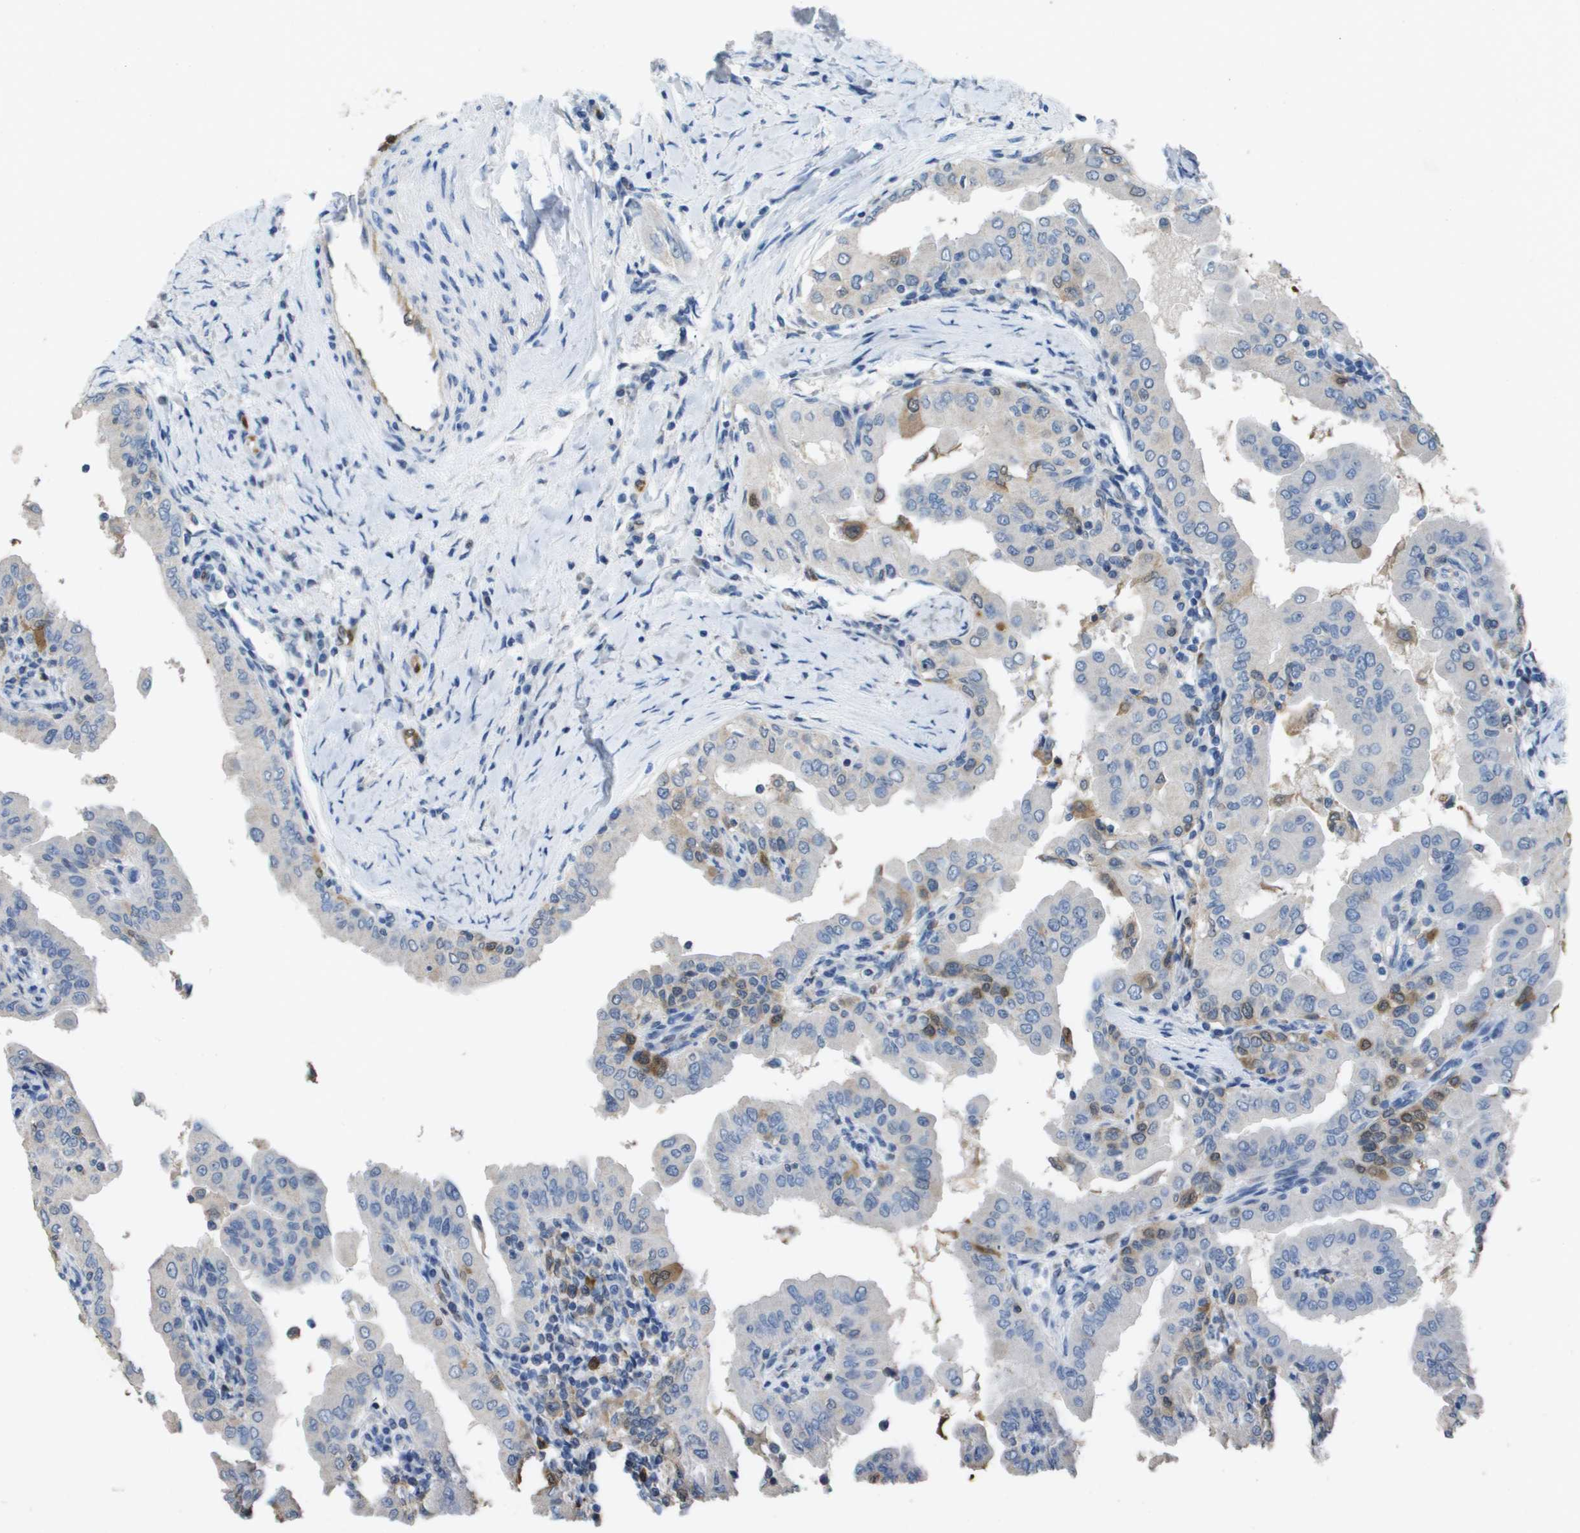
{"staining": {"intensity": "negative", "quantity": "none", "location": "none"}, "tissue": "thyroid cancer", "cell_type": "Tumor cells", "image_type": "cancer", "snomed": [{"axis": "morphology", "description": "Papillary adenocarcinoma, NOS"}, {"axis": "topography", "description": "Thyroid gland"}], "caption": "There is no significant expression in tumor cells of thyroid cancer (papillary adenocarcinoma). (DAB (3,3'-diaminobenzidine) immunohistochemistry with hematoxylin counter stain).", "gene": "FABP5", "patient": {"sex": "male", "age": 33}}